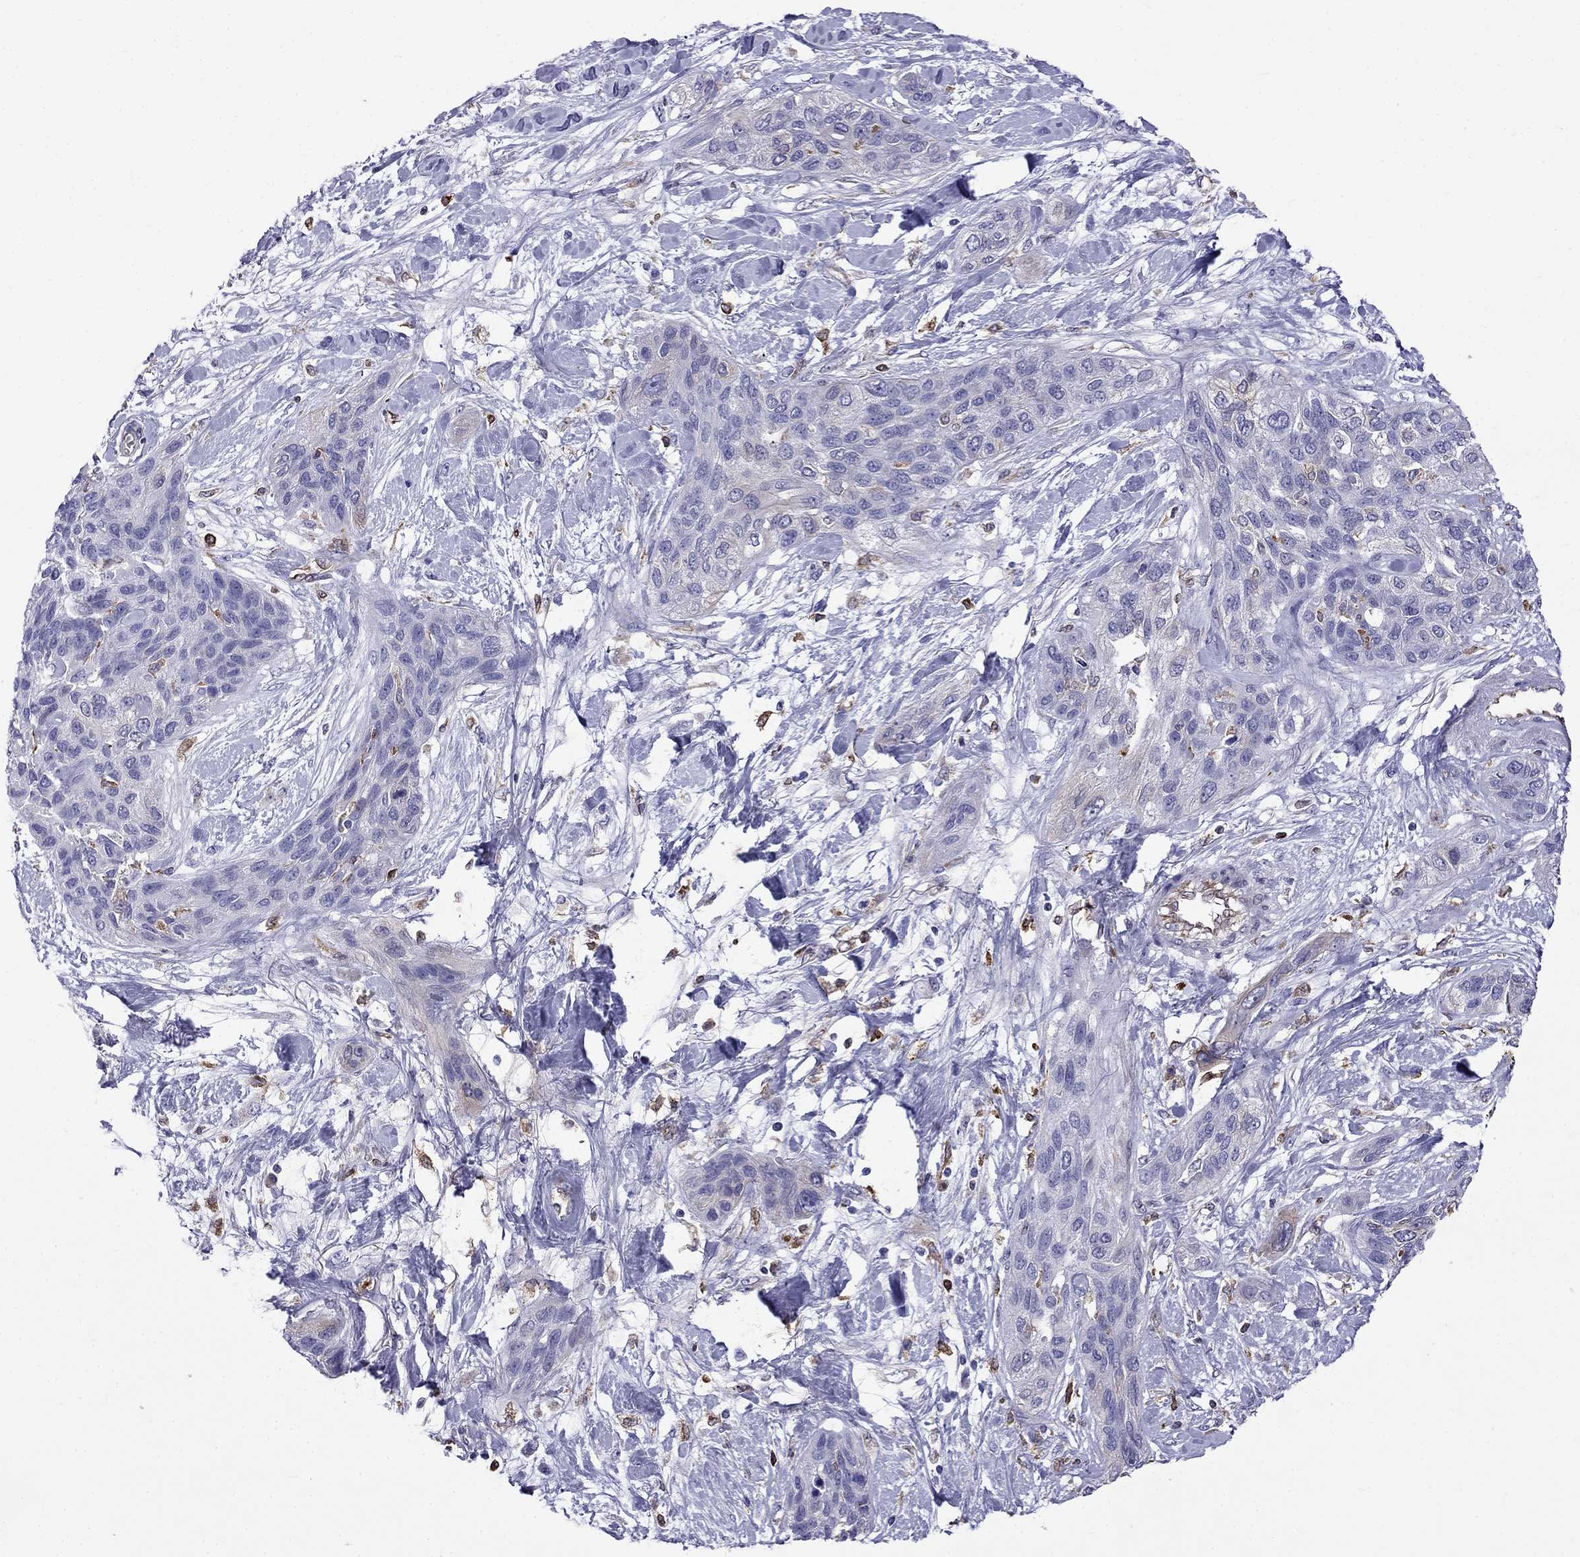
{"staining": {"intensity": "negative", "quantity": "none", "location": "none"}, "tissue": "lung cancer", "cell_type": "Tumor cells", "image_type": "cancer", "snomed": [{"axis": "morphology", "description": "Squamous cell carcinoma, NOS"}, {"axis": "topography", "description": "Lung"}], "caption": "High power microscopy histopathology image of an immunohistochemistry histopathology image of lung cancer (squamous cell carcinoma), revealing no significant expression in tumor cells.", "gene": "GNAL", "patient": {"sex": "female", "age": 70}}